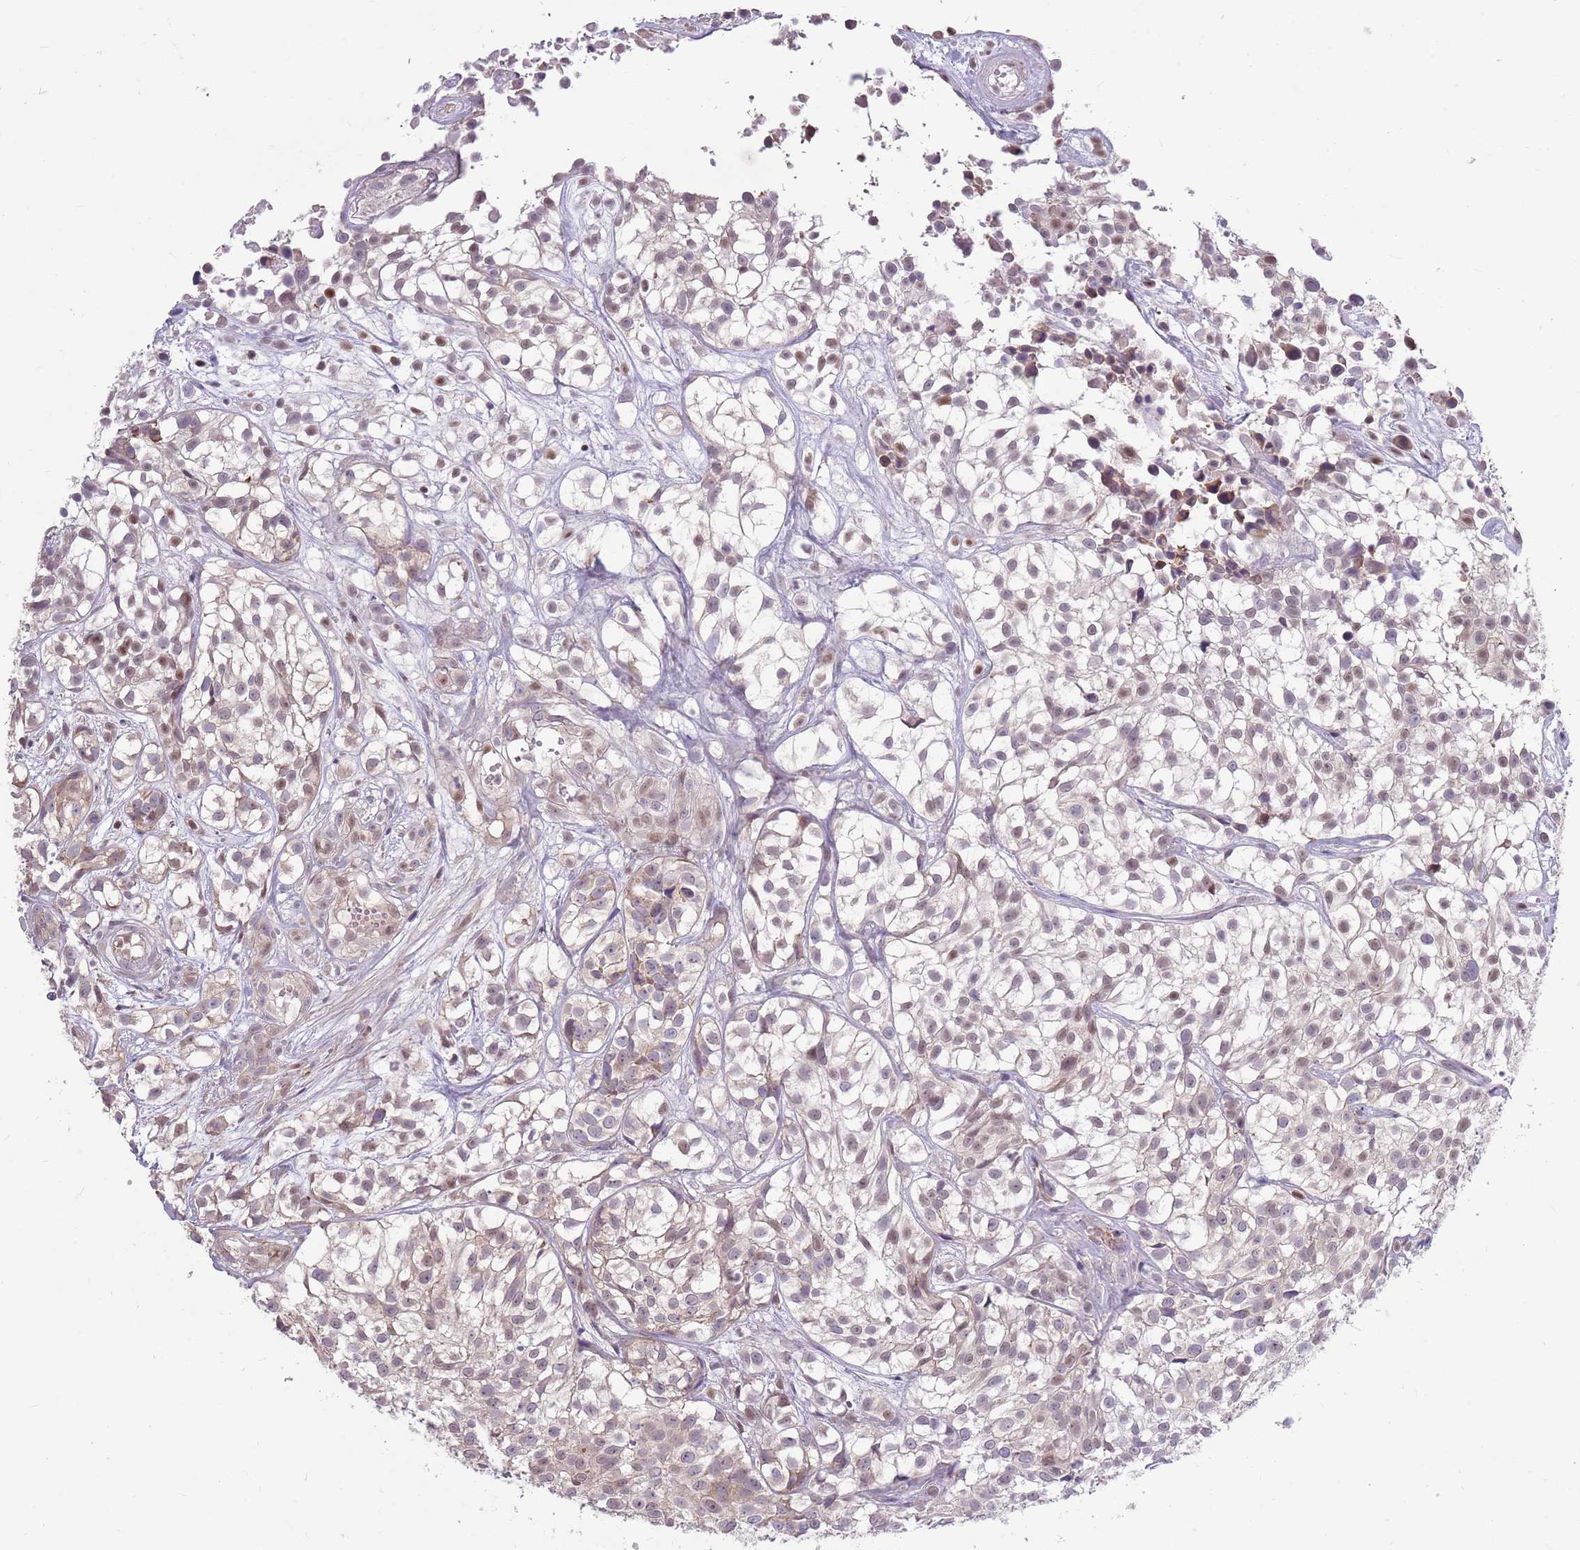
{"staining": {"intensity": "moderate", "quantity": "25%-75%", "location": "nuclear"}, "tissue": "urothelial cancer", "cell_type": "Tumor cells", "image_type": "cancer", "snomed": [{"axis": "morphology", "description": "Urothelial carcinoma, High grade"}, {"axis": "topography", "description": "Urinary bladder"}], "caption": "There is medium levels of moderate nuclear positivity in tumor cells of high-grade urothelial carcinoma, as demonstrated by immunohistochemical staining (brown color).", "gene": "PPP1R27", "patient": {"sex": "male", "age": 56}}